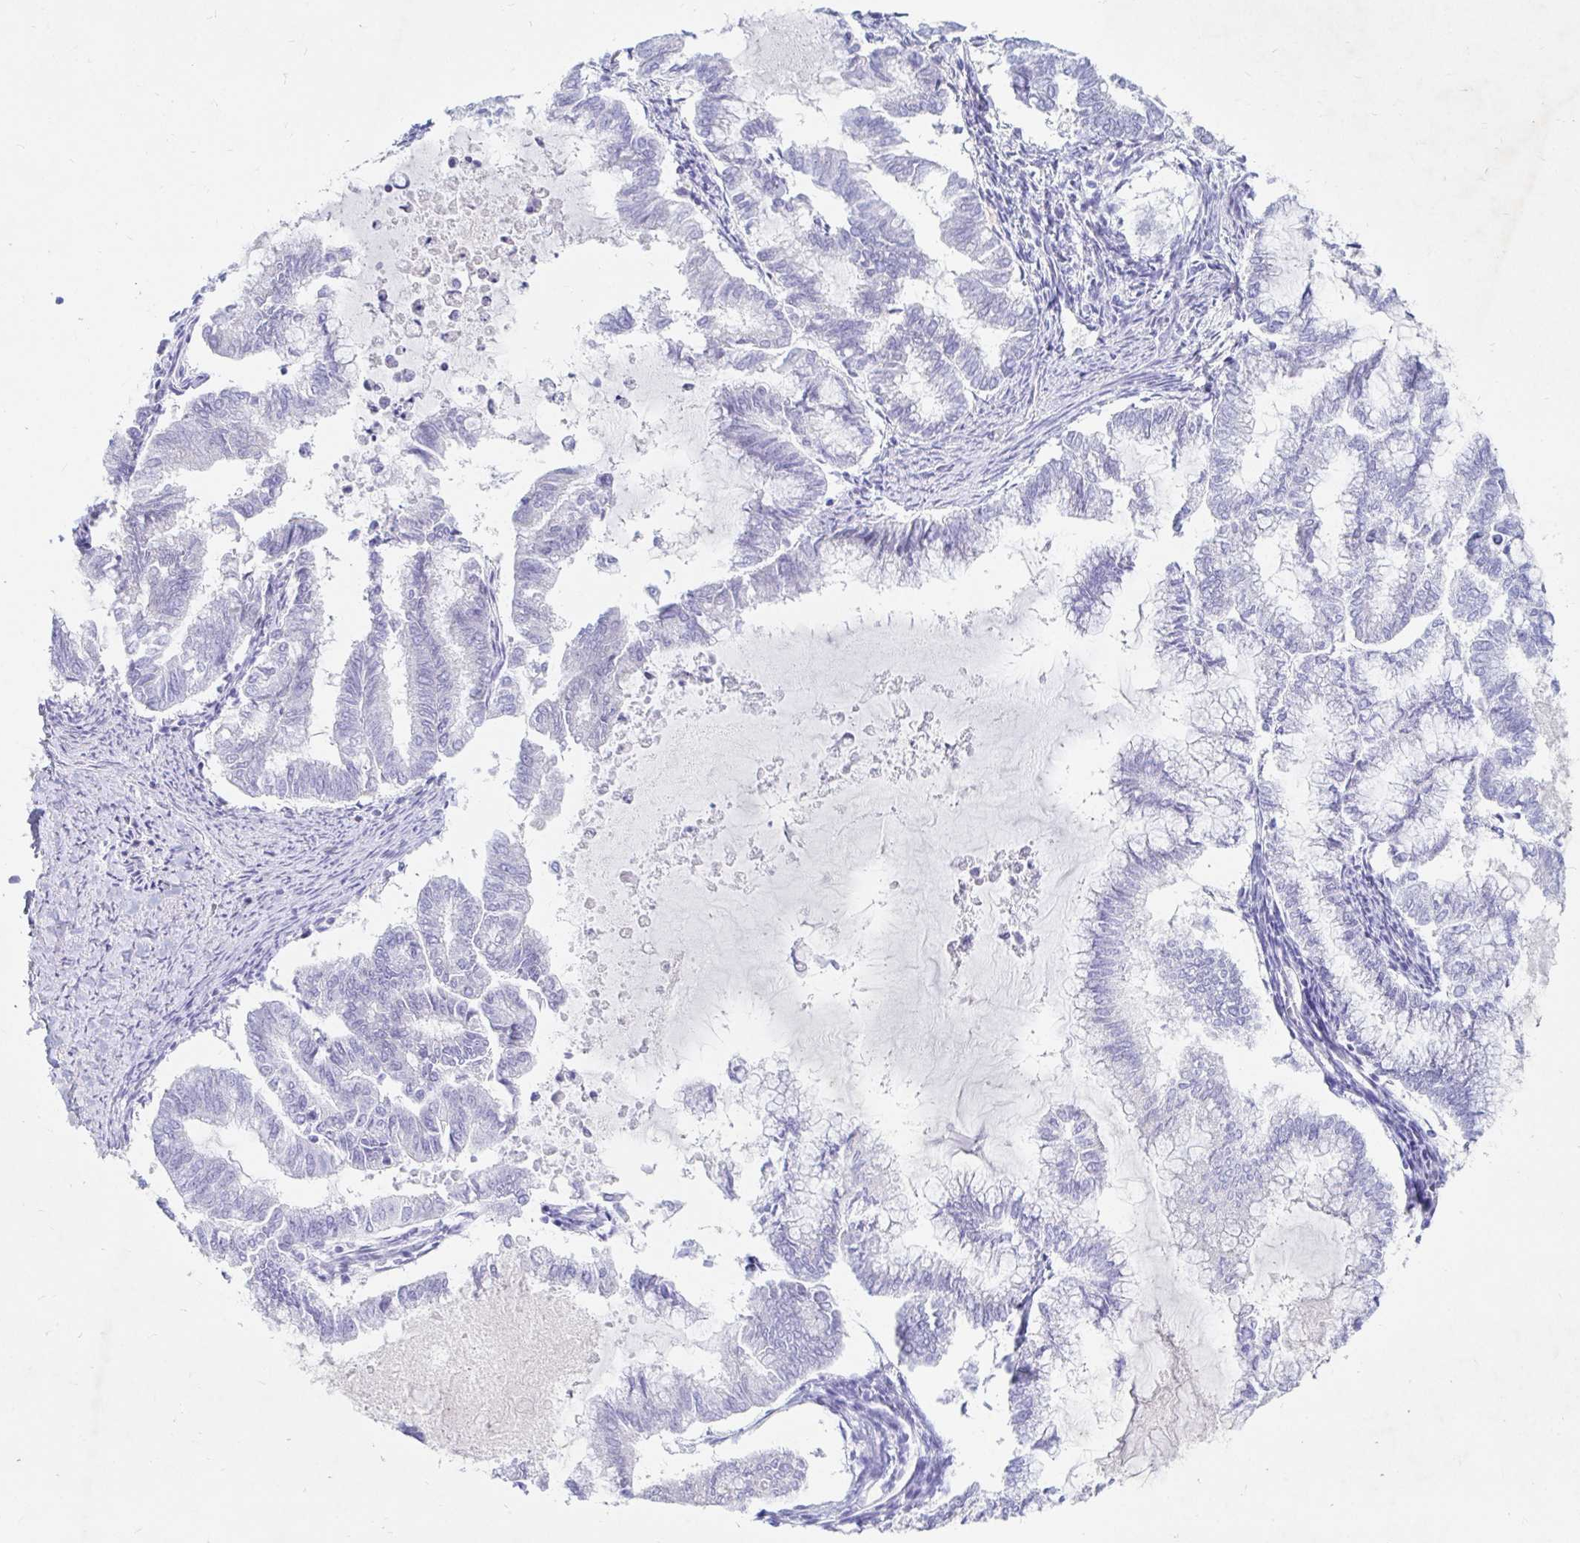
{"staining": {"intensity": "negative", "quantity": "none", "location": "none"}, "tissue": "endometrial cancer", "cell_type": "Tumor cells", "image_type": "cancer", "snomed": [{"axis": "morphology", "description": "Adenocarcinoma, NOS"}, {"axis": "topography", "description": "Endometrium"}], "caption": "This is an immunohistochemistry (IHC) micrograph of endometrial cancer. There is no positivity in tumor cells.", "gene": "NR2E1", "patient": {"sex": "female", "age": 79}}